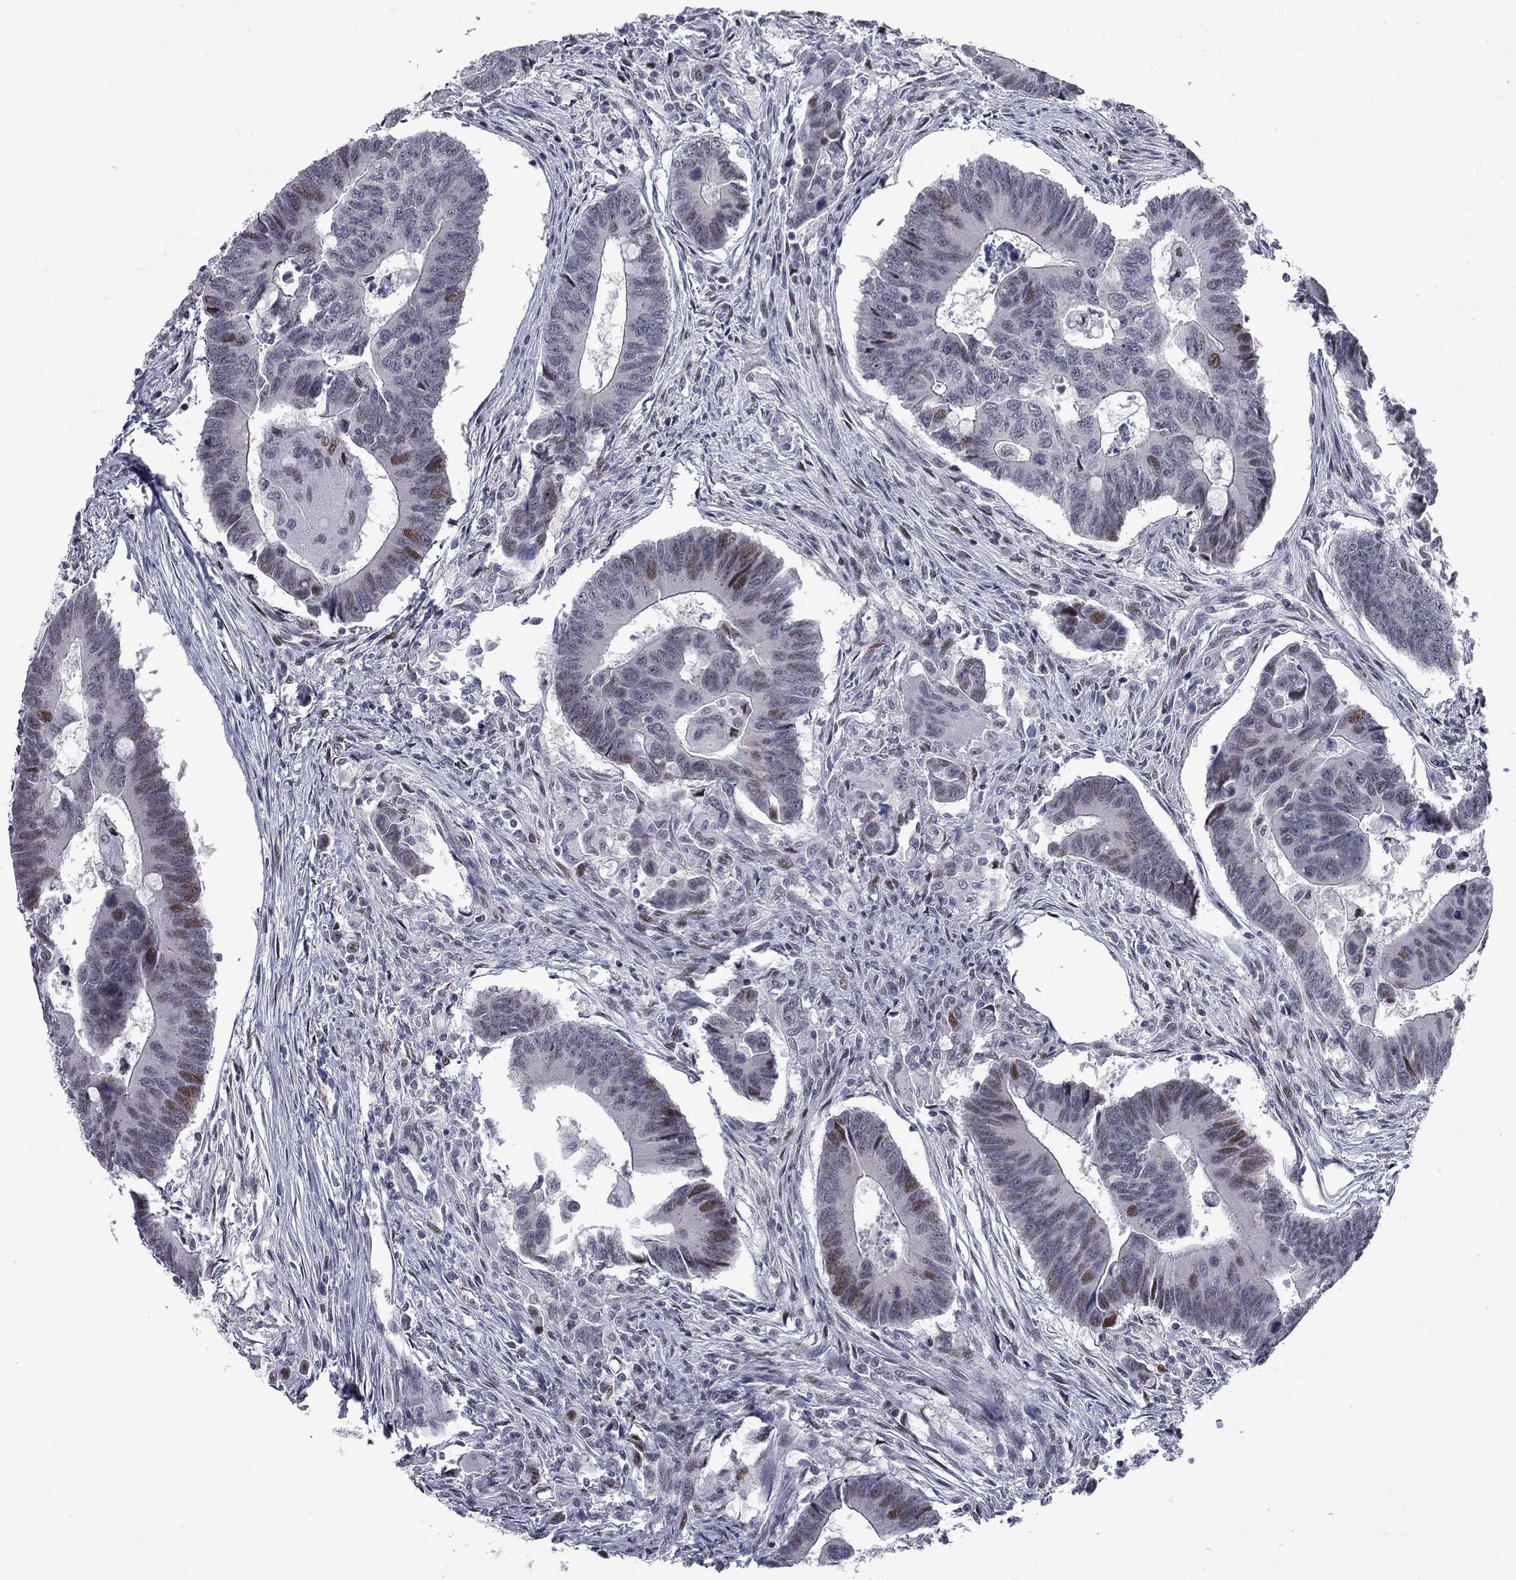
{"staining": {"intensity": "moderate", "quantity": "<25%", "location": "nuclear"}, "tissue": "colorectal cancer", "cell_type": "Tumor cells", "image_type": "cancer", "snomed": [{"axis": "morphology", "description": "Adenocarcinoma, NOS"}, {"axis": "topography", "description": "Rectum"}], "caption": "Protein expression analysis of adenocarcinoma (colorectal) demonstrates moderate nuclear positivity in about <25% of tumor cells.", "gene": "ZNF154", "patient": {"sex": "male", "age": 67}}